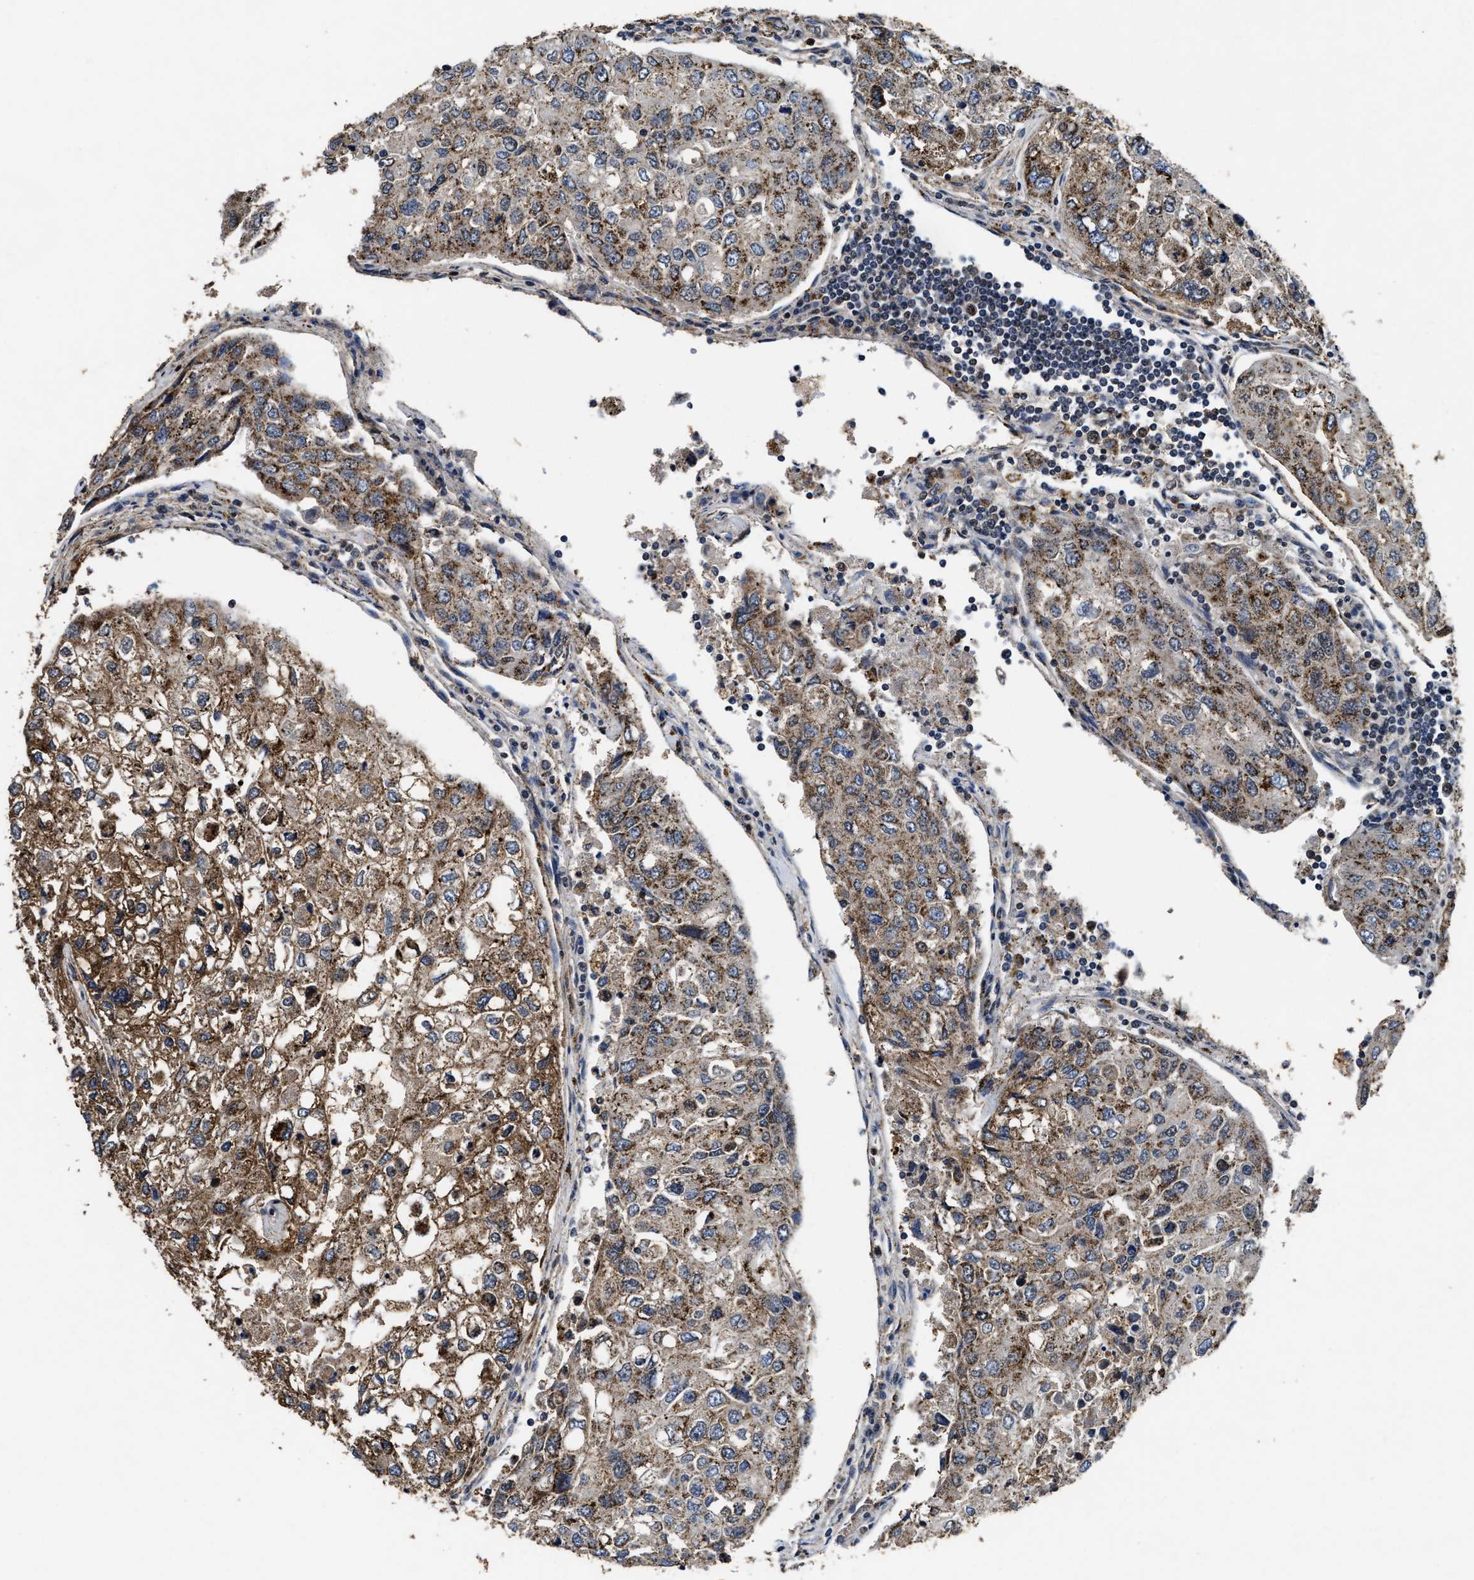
{"staining": {"intensity": "moderate", "quantity": ">75%", "location": "cytoplasmic/membranous"}, "tissue": "urothelial cancer", "cell_type": "Tumor cells", "image_type": "cancer", "snomed": [{"axis": "morphology", "description": "Urothelial carcinoma, High grade"}, {"axis": "topography", "description": "Lymph node"}, {"axis": "topography", "description": "Urinary bladder"}], "caption": "Immunohistochemistry staining of urothelial cancer, which shows medium levels of moderate cytoplasmic/membranous positivity in approximately >75% of tumor cells indicating moderate cytoplasmic/membranous protein positivity. The staining was performed using DAB (3,3'-diaminobenzidine) (brown) for protein detection and nuclei were counterstained in hematoxylin (blue).", "gene": "ACOX1", "patient": {"sex": "male", "age": 51}}